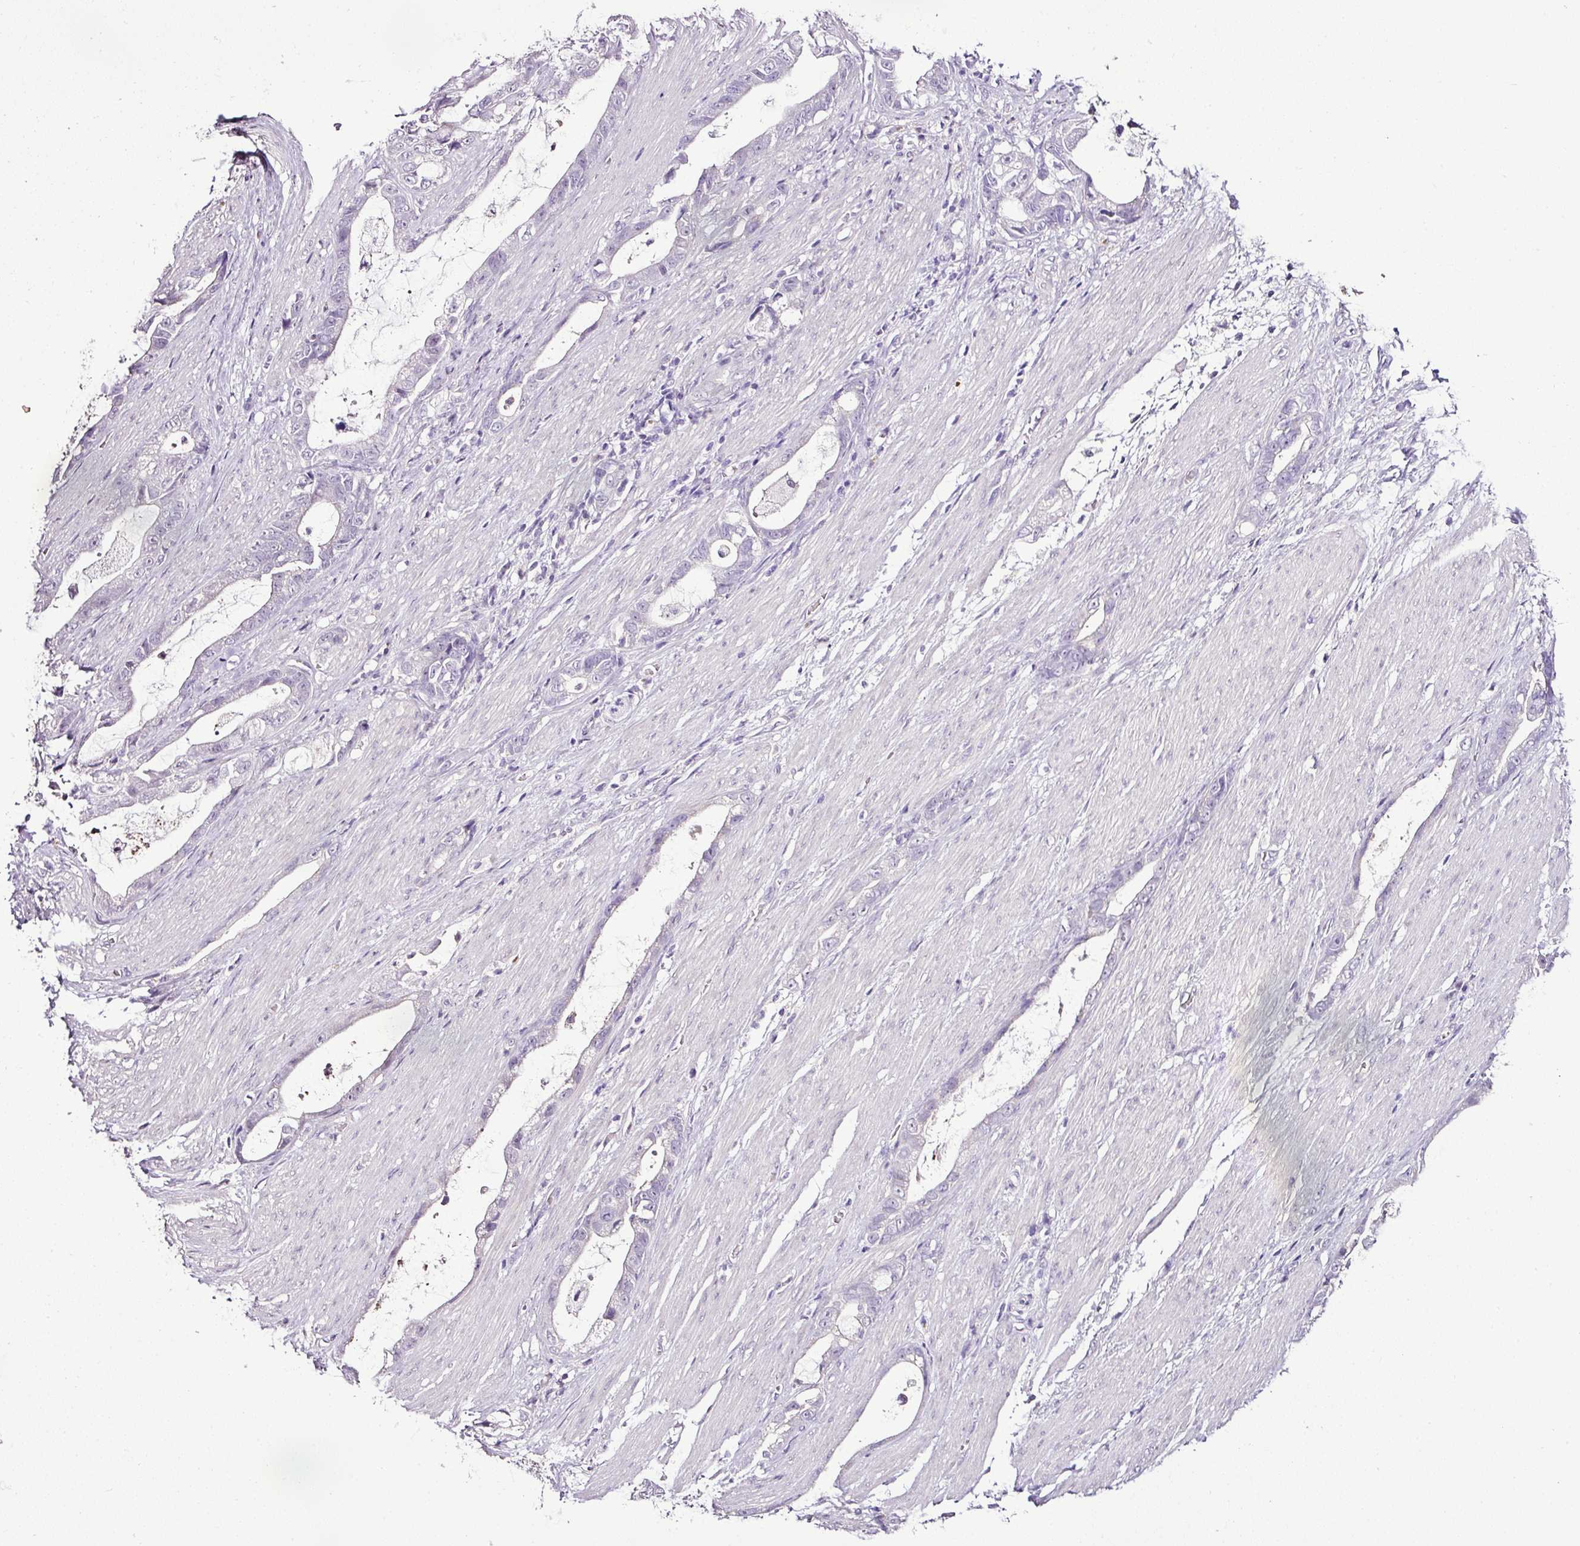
{"staining": {"intensity": "negative", "quantity": "none", "location": "none"}, "tissue": "stomach cancer", "cell_type": "Tumor cells", "image_type": "cancer", "snomed": [{"axis": "morphology", "description": "Adenocarcinoma, NOS"}, {"axis": "topography", "description": "Stomach"}], "caption": "DAB (3,3'-diaminobenzidine) immunohistochemical staining of human stomach adenocarcinoma reveals no significant staining in tumor cells.", "gene": "ESR1", "patient": {"sex": "male", "age": 55}}